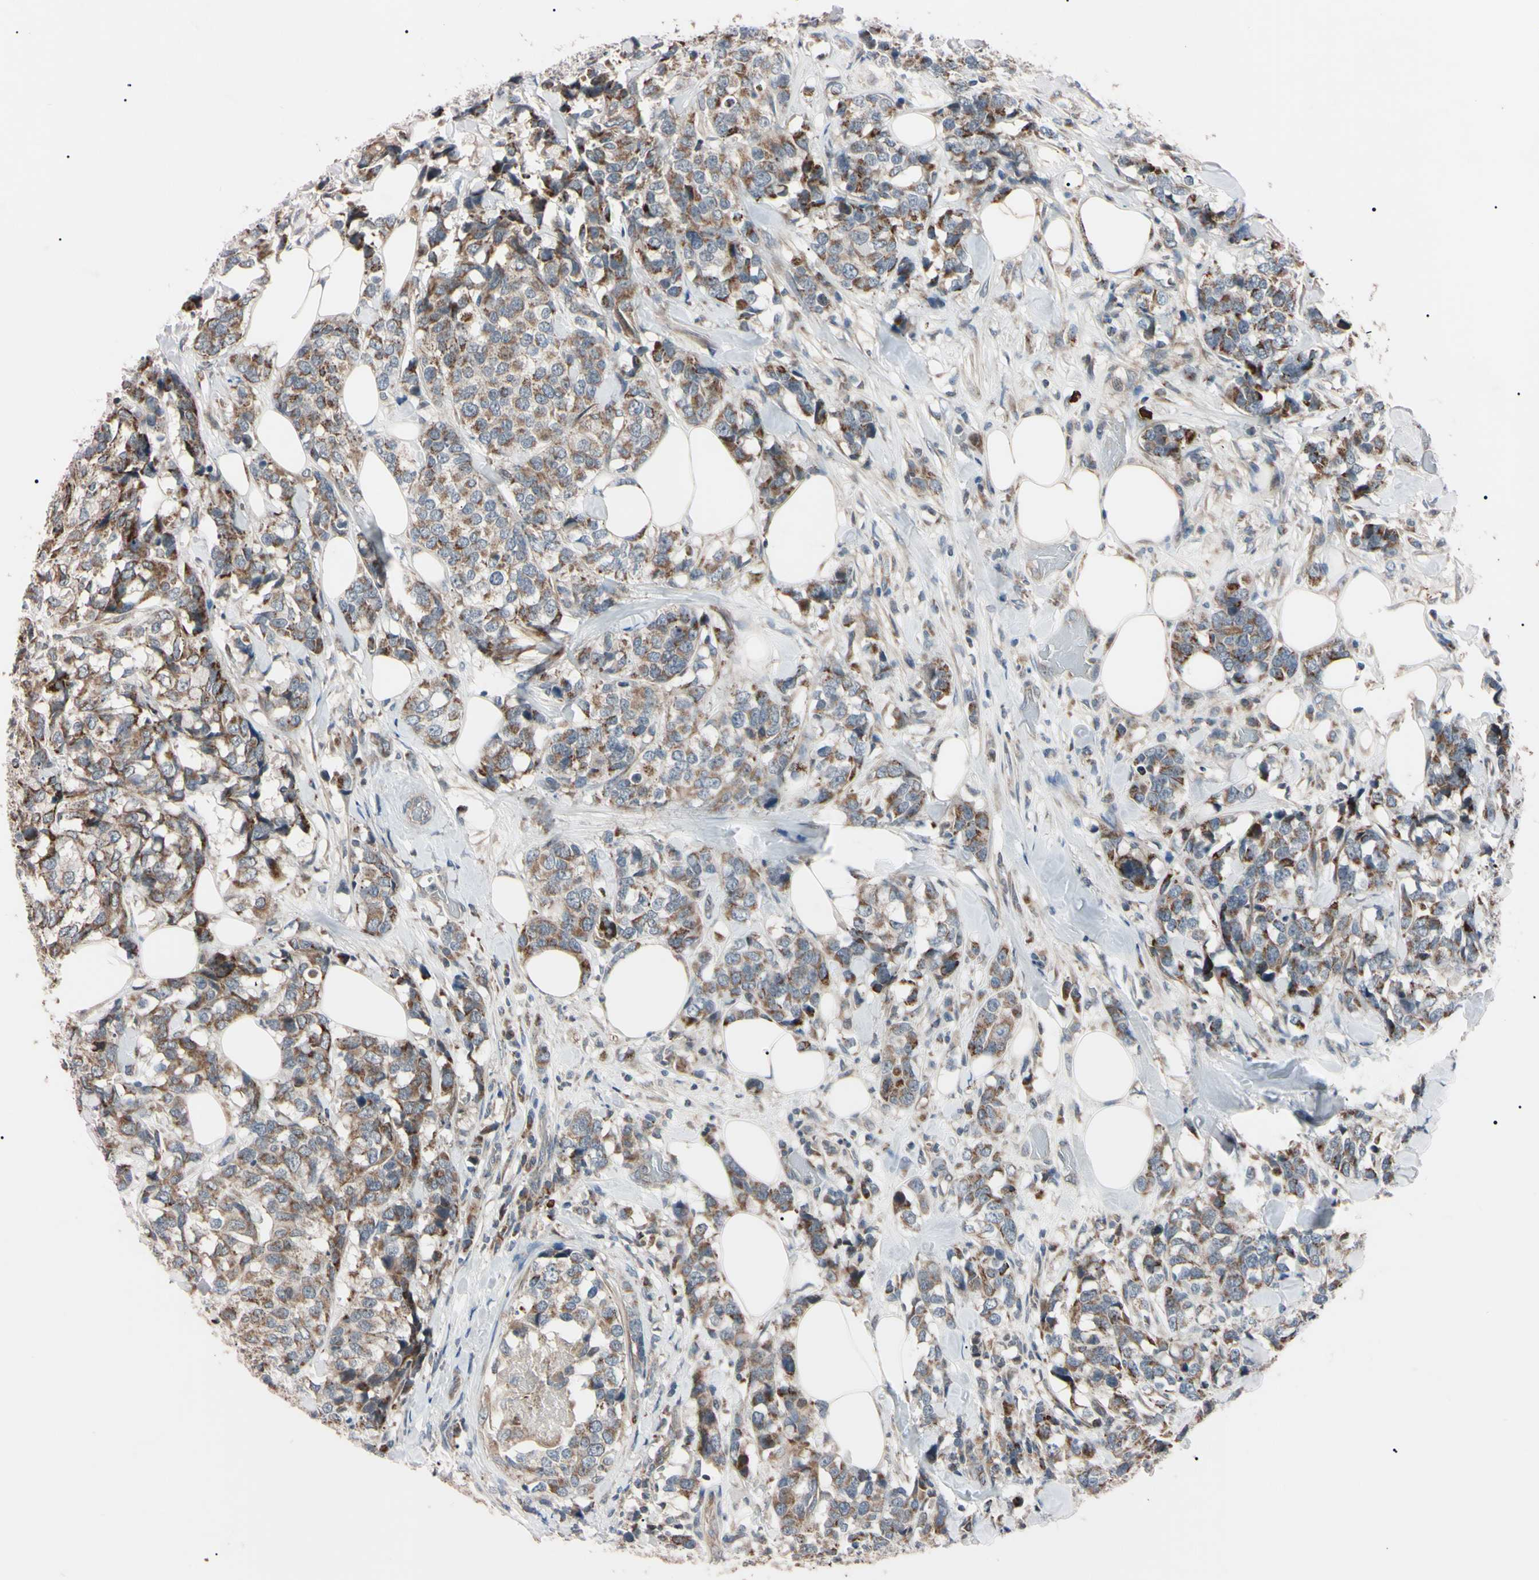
{"staining": {"intensity": "moderate", "quantity": "25%-75%", "location": "cytoplasmic/membranous"}, "tissue": "breast cancer", "cell_type": "Tumor cells", "image_type": "cancer", "snomed": [{"axis": "morphology", "description": "Lobular carcinoma"}, {"axis": "topography", "description": "Breast"}], "caption": "DAB immunohistochemical staining of lobular carcinoma (breast) displays moderate cytoplasmic/membranous protein expression in approximately 25%-75% of tumor cells. Using DAB (3,3'-diaminobenzidine) (brown) and hematoxylin (blue) stains, captured at high magnification using brightfield microscopy.", "gene": "TNFRSF1A", "patient": {"sex": "female", "age": 59}}